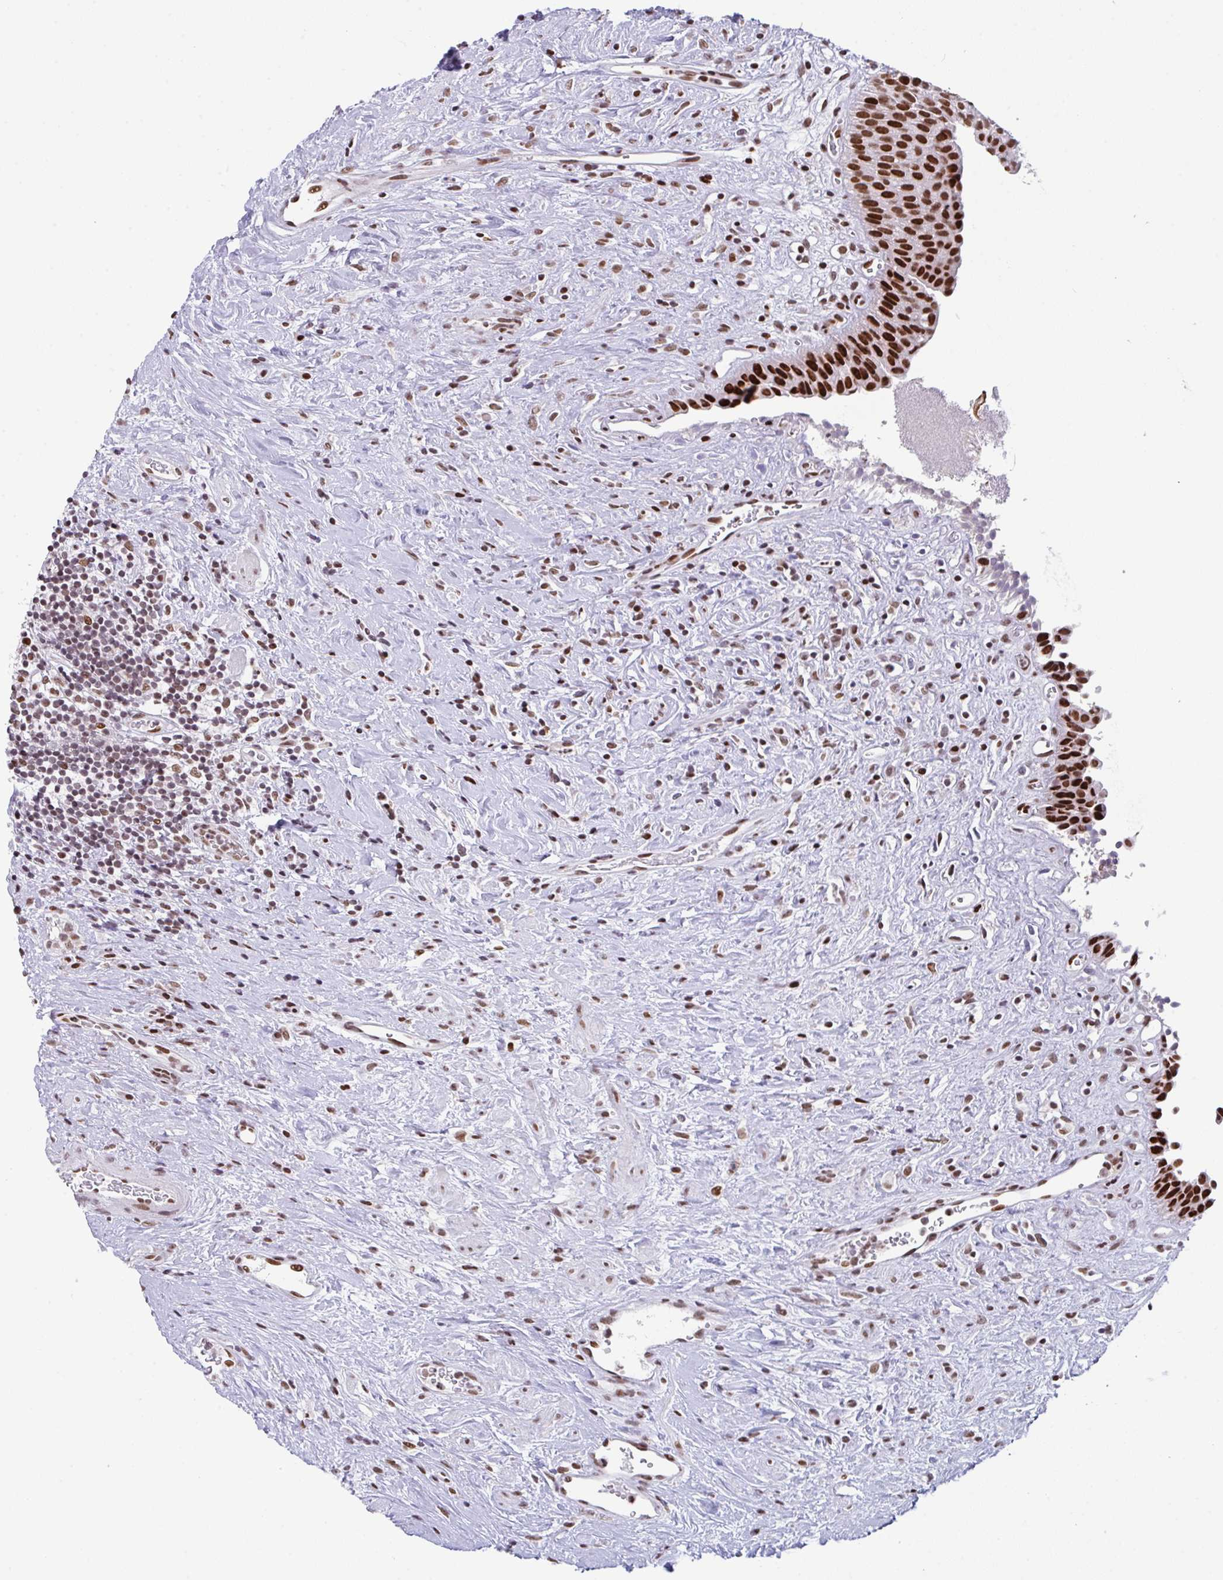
{"staining": {"intensity": "strong", "quantity": ">75%", "location": "nuclear"}, "tissue": "urinary bladder", "cell_type": "Urothelial cells", "image_type": "normal", "snomed": [{"axis": "morphology", "description": "Normal tissue, NOS"}, {"axis": "topography", "description": "Urinary bladder"}], "caption": "Immunohistochemical staining of unremarkable urinary bladder demonstrates high levels of strong nuclear staining in approximately >75% of urothelial cells. The protein of interest is stained brown, and the nuclei are stained in blue (DAB IHC with brightfield microscopy, high magnification).", "gene": "CLP1", "patient": {"sex": "female", "age": 56}}